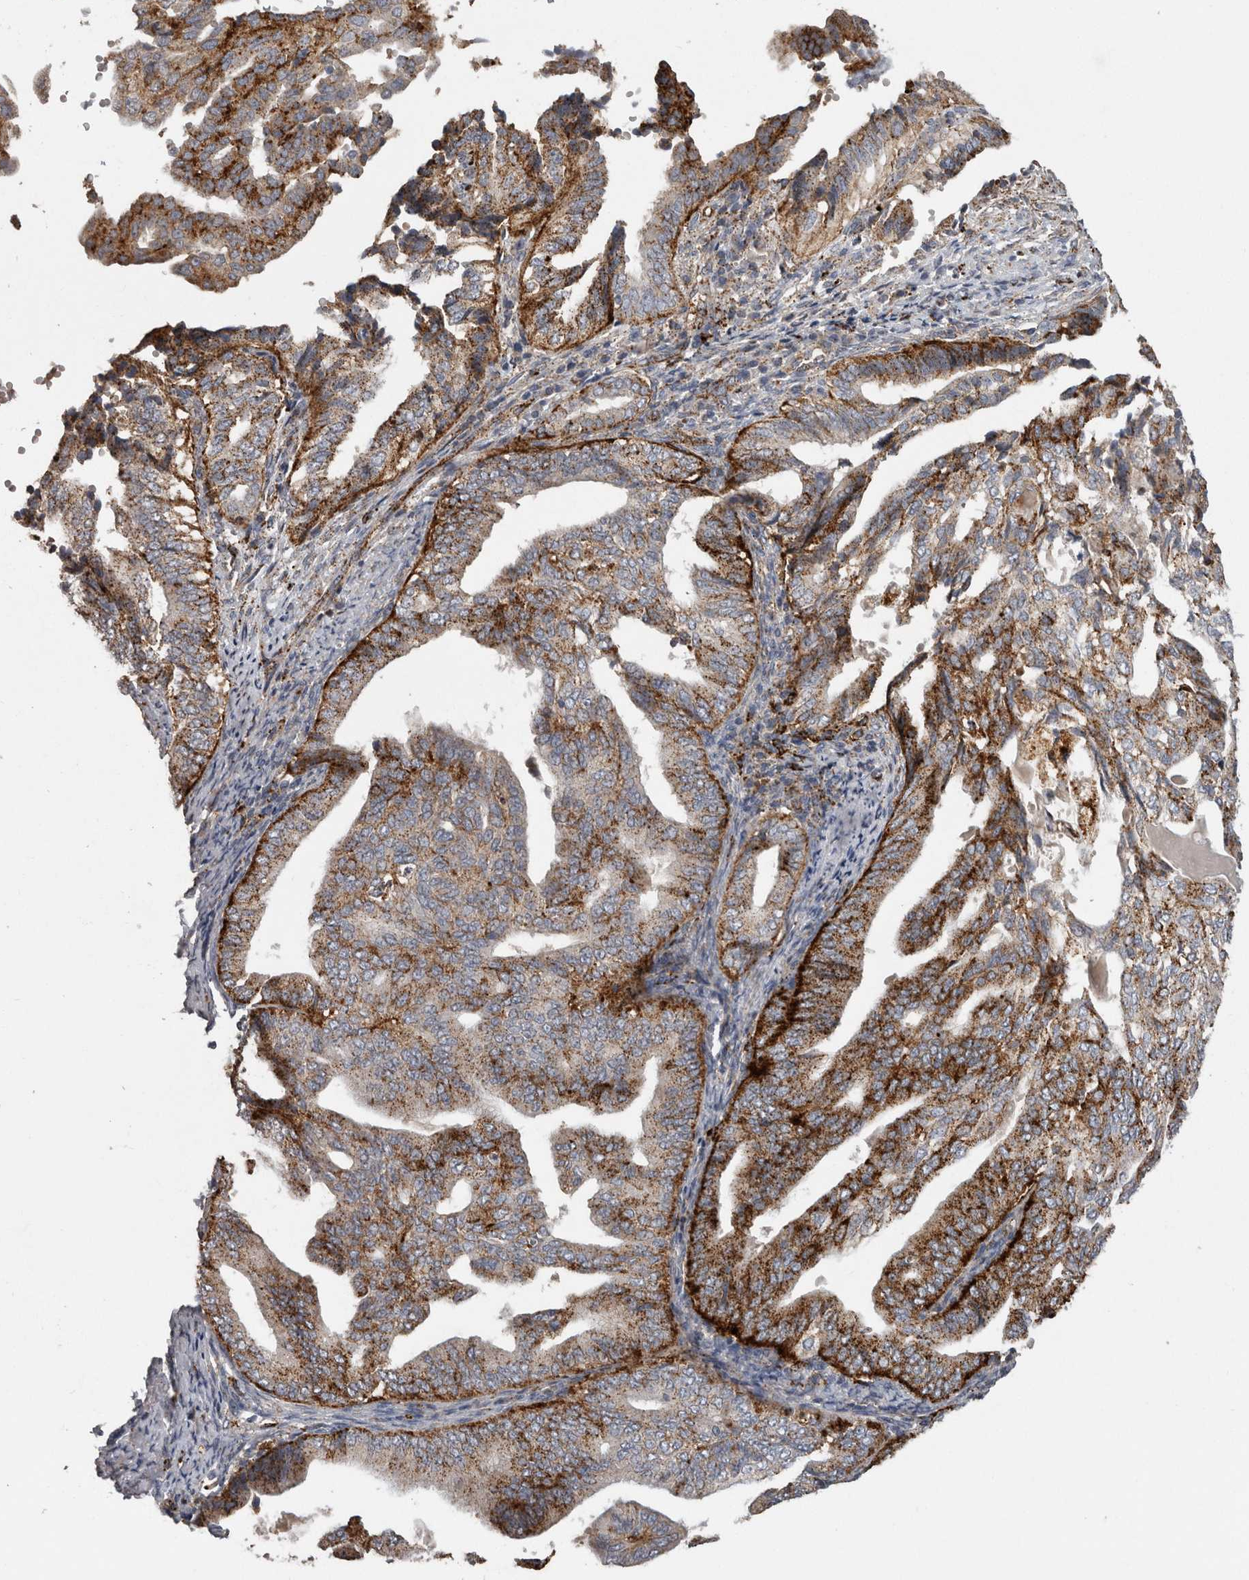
{"staining": {"intensity": "strong", "quantity": ">75%", "location": "cytoplasmic/membranous"}, "tissue": "endometrial cancer", "cell_type": "Tumor cells", "image_type": "cancer", "snomed": [{"axis": "morphology", "description": "Adenocarcinoma, NOS"}, {"axis": "topography", "description": "Endometrium"}], "caption": "The immunohistochemical stain highlights strong cytoplasmic/membranous staining in tumor cells of endometrial cancer tissue.", "gene": "CTSZ", "patient": {"sex": "female", "age": 58}}